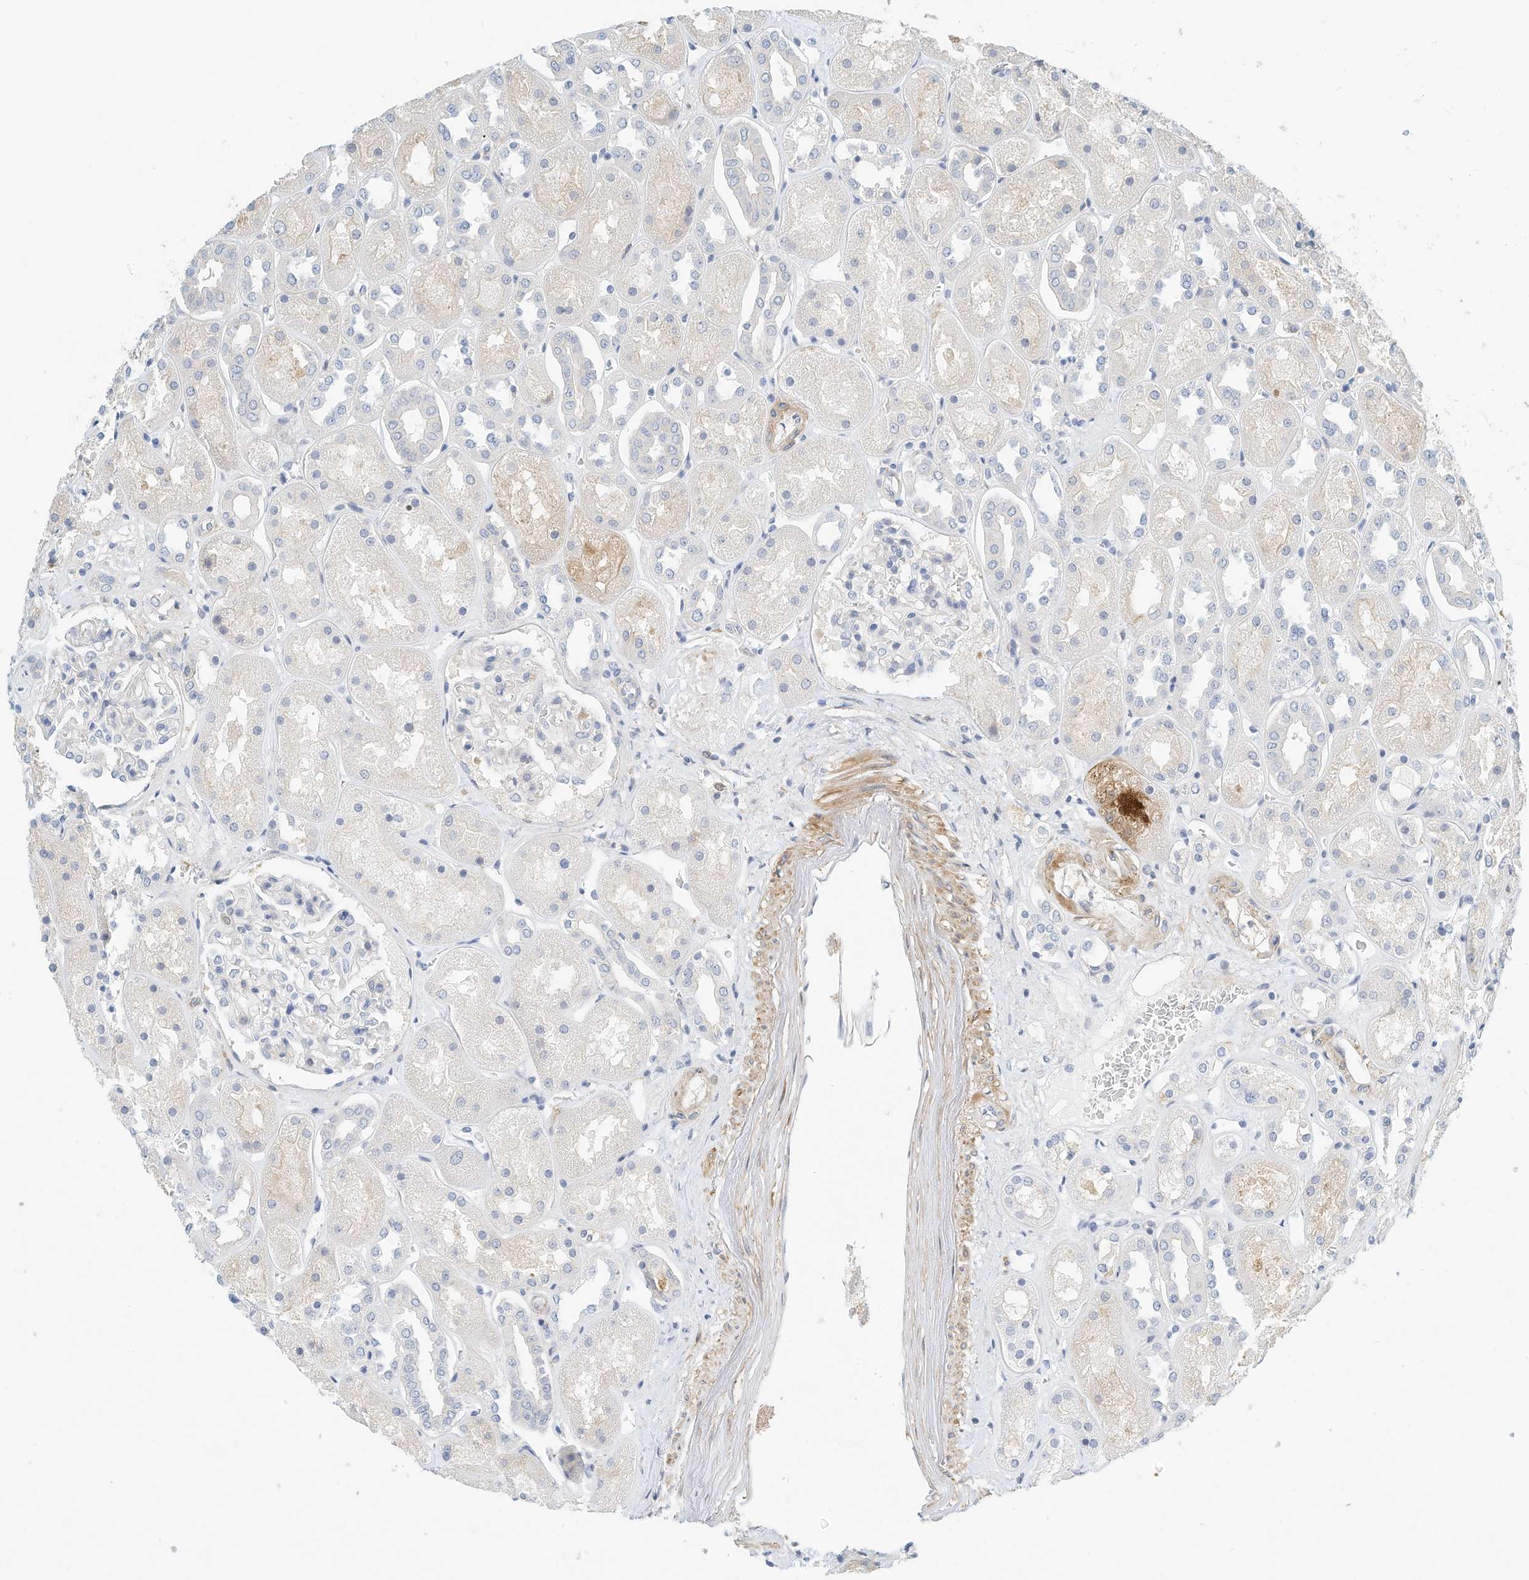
{"staining": {"intensity": "negative", "quantity": "none", "location": "none"}, "tissue": "kidney", "cell_type": "Cells in glomeruli", "image_type": "normal", "snomed": [{"axis": "morphology", "description": "Normal tissue, NOS"}, {"axis": "topography", "description": "Kidney"}], "caption": "Immunohistochemistry (IHC) histopathology image of normal kidney: human kidney stained with DAB (3,3'-diaminobenzidine) demonstrates no significant protein positivity in cells in glomeruli.", "gene": "MICAL1", "patient": {"sex": "male", "age": 70}}